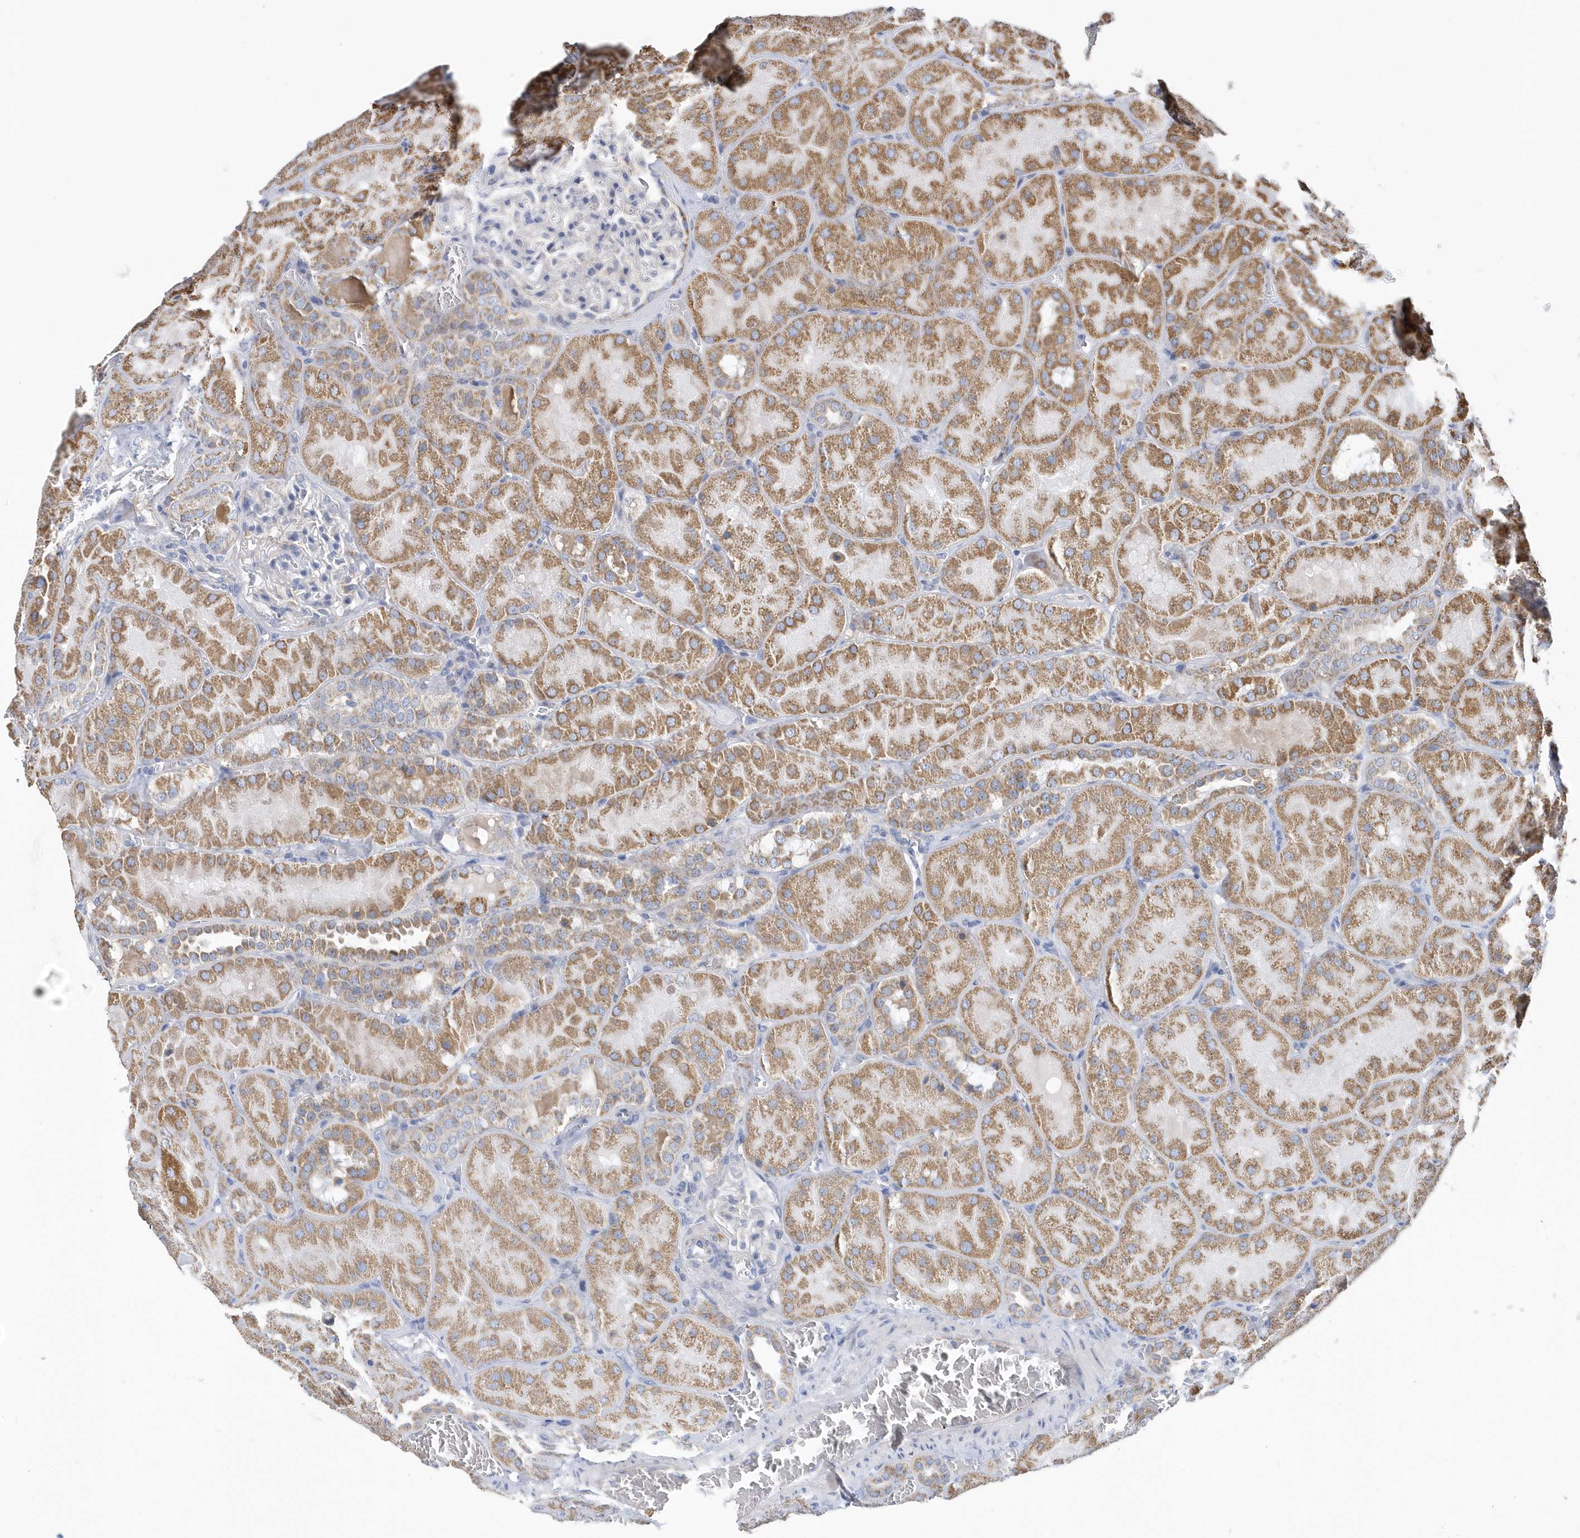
{"staining": {"intensity": "negative", "quantity": "none", "location": "none"}, "tissue": "kidney", "cell_type": "Cells in glomeruli", "image_type": "normal", "snomed": [{"axis": "morphology", "description": "Normal tissue, NOS"}, {"axis": "topography", "description": "Kidney"}], "caption": "Human kidney stained for a protein using immunohistochemistry reveals no staining in cells in glomeruli.", "gene": "VWA5B2", "patient": {"sex": "male", "age": 28}}